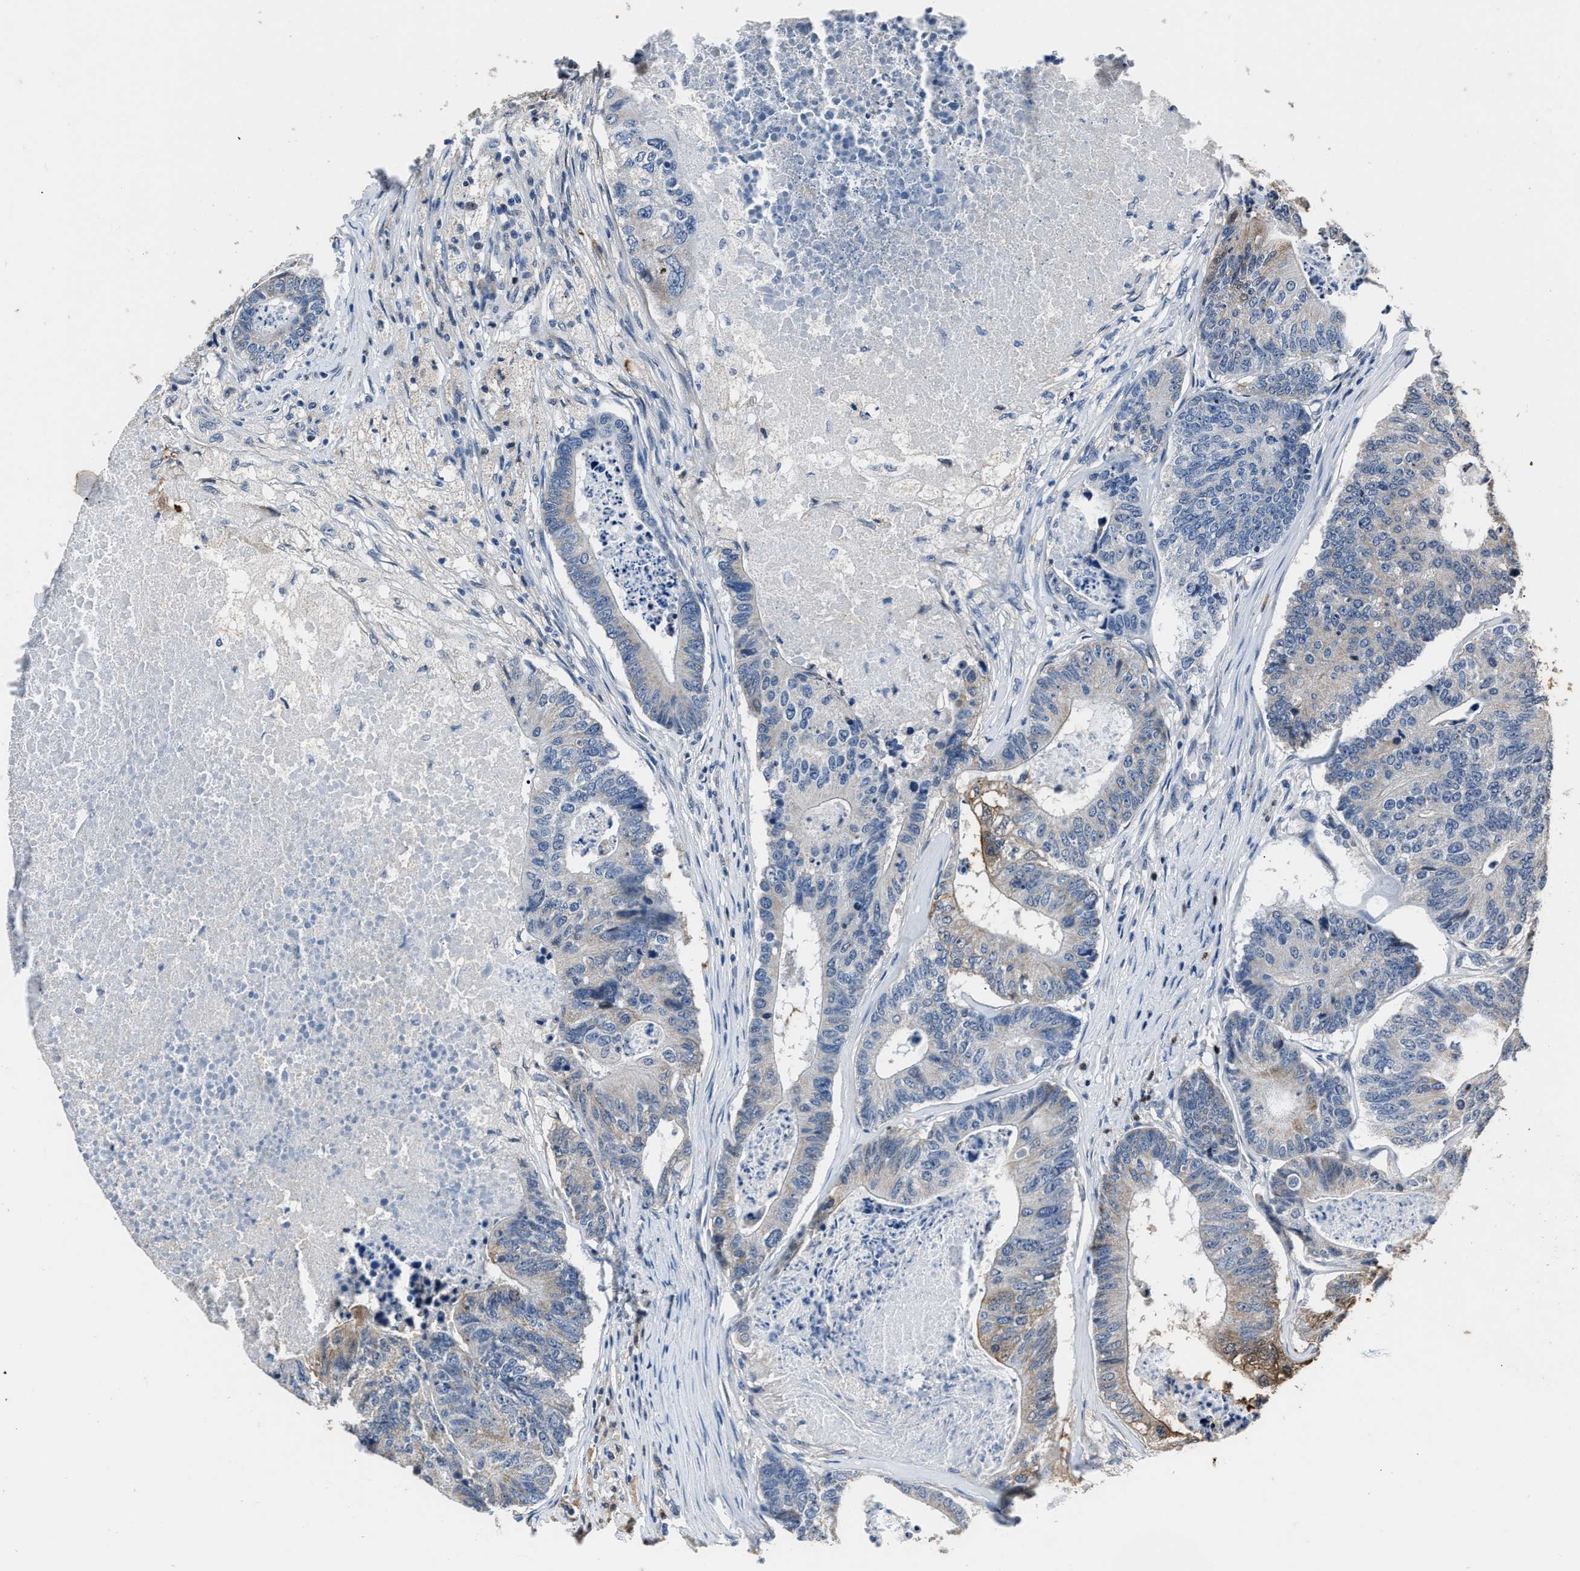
{"staining": {"intensity": "weak", "quantity": "<25%", "location": "cytoplasmic/membranous"}, "tissue": "colorectal cancer", "cell_type": "Tumor cells", "image_type": "cancer", "snomed": [{"axis": "morphology", "description": "Adenocarcinoma, NOS"}, {"axis": "topography", "description": "Colon"}], "caption": "Tumor cells show no significant staining in colorectal cancer.", "gene": "NSUN5", "patient": {"sex": "female", "age": 67}}